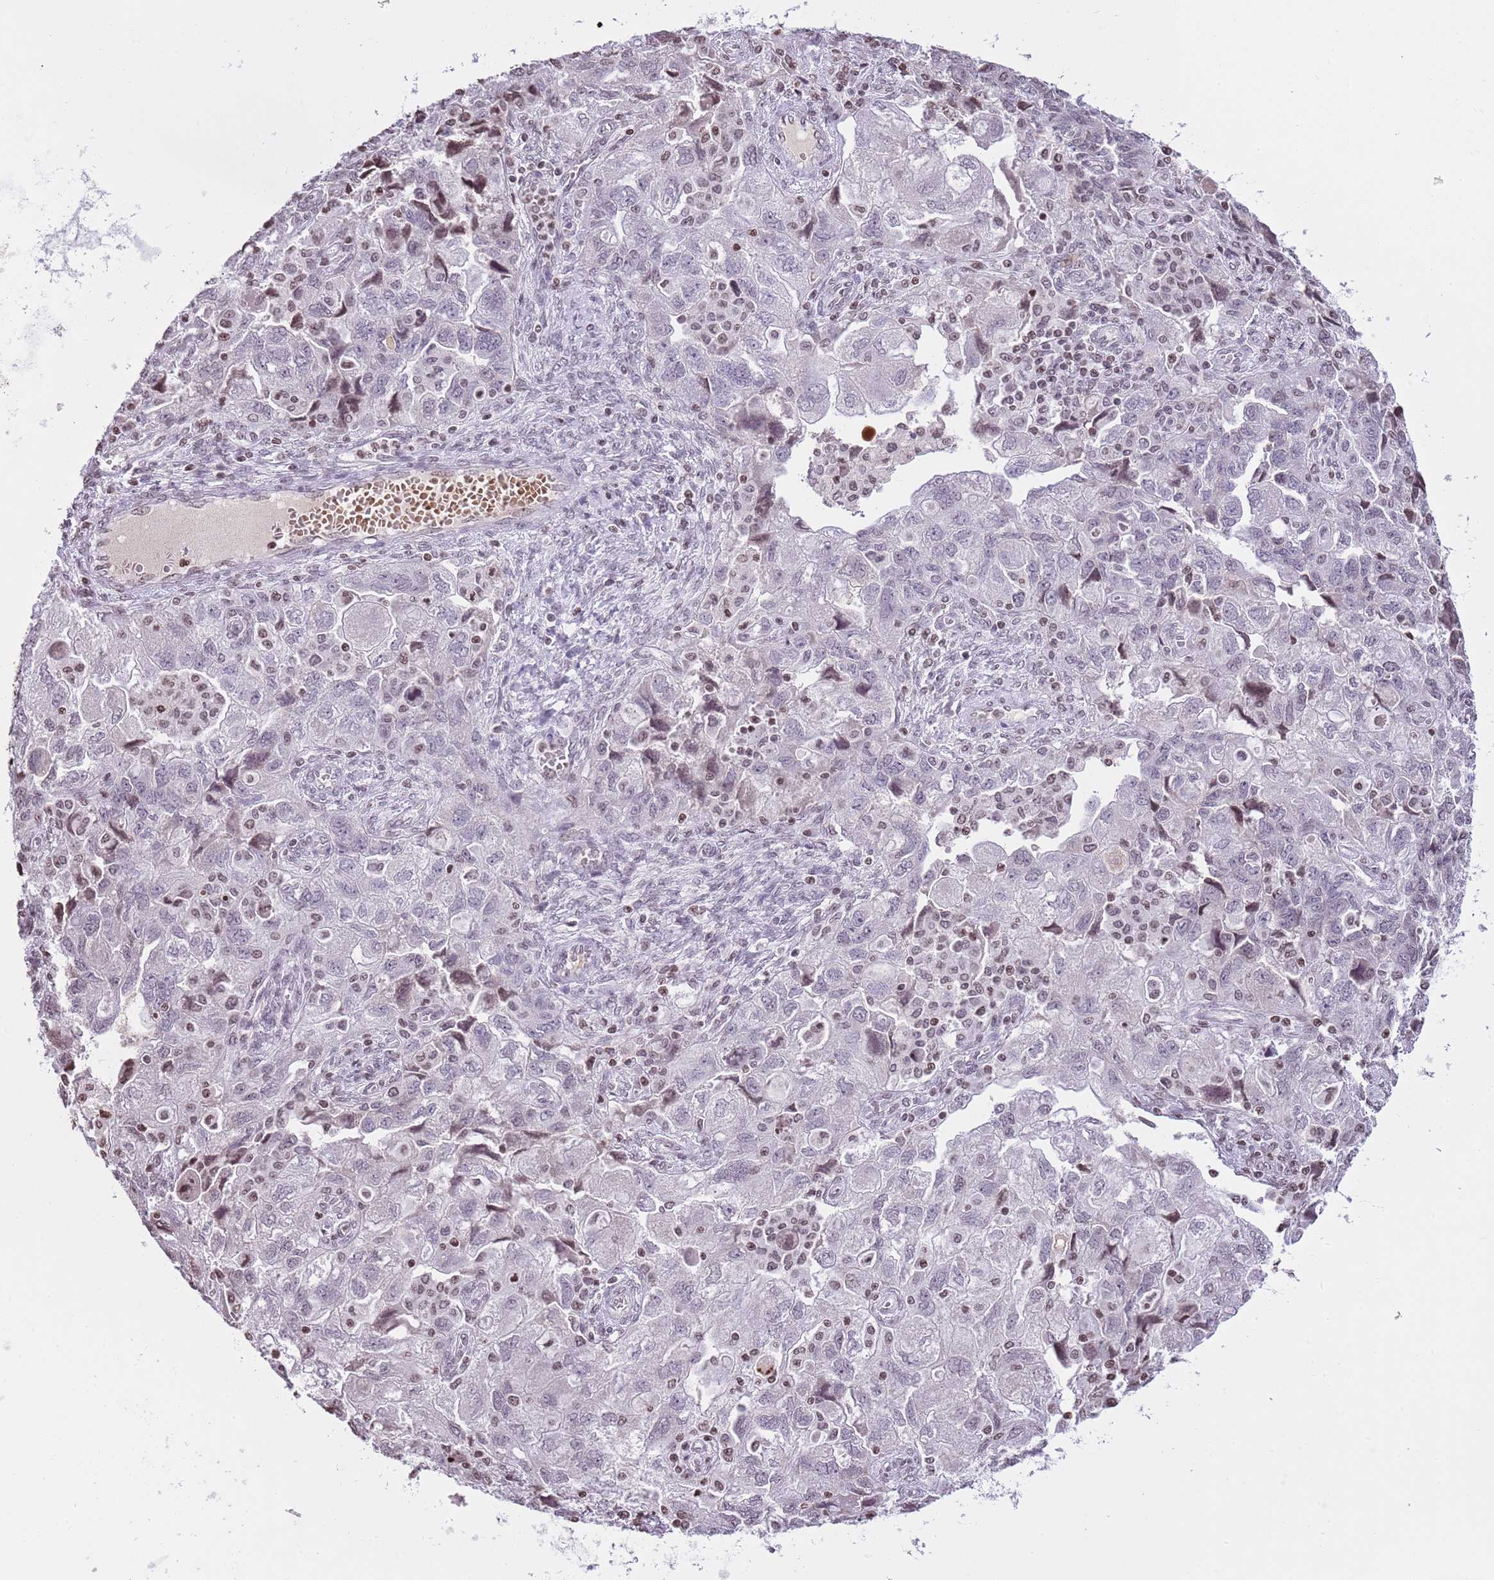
{"staining": {"intensity": "moderate", "quantity": "<25%", "location": "nuclear"}, "tissue": "ovarian cancer", "cell_type": "Tumor cells", "image_type": "cancer", "snomed": [{"axis": "morphology", "description": "Carcinoma, NOS"}, {"axis": "morphology", "description": "Cystadenocarcinoma, serous, NOS"}, {"axis": "topography", "description": "Ovary"}], "caption": "Ovarian carcinoma stained for a protein (brown) demonstrates moderate nuclear positive staining in approximately <25% of tumor cells.", "gene": "KPNA3", "patient": {"sex": "female", "age": 69}}